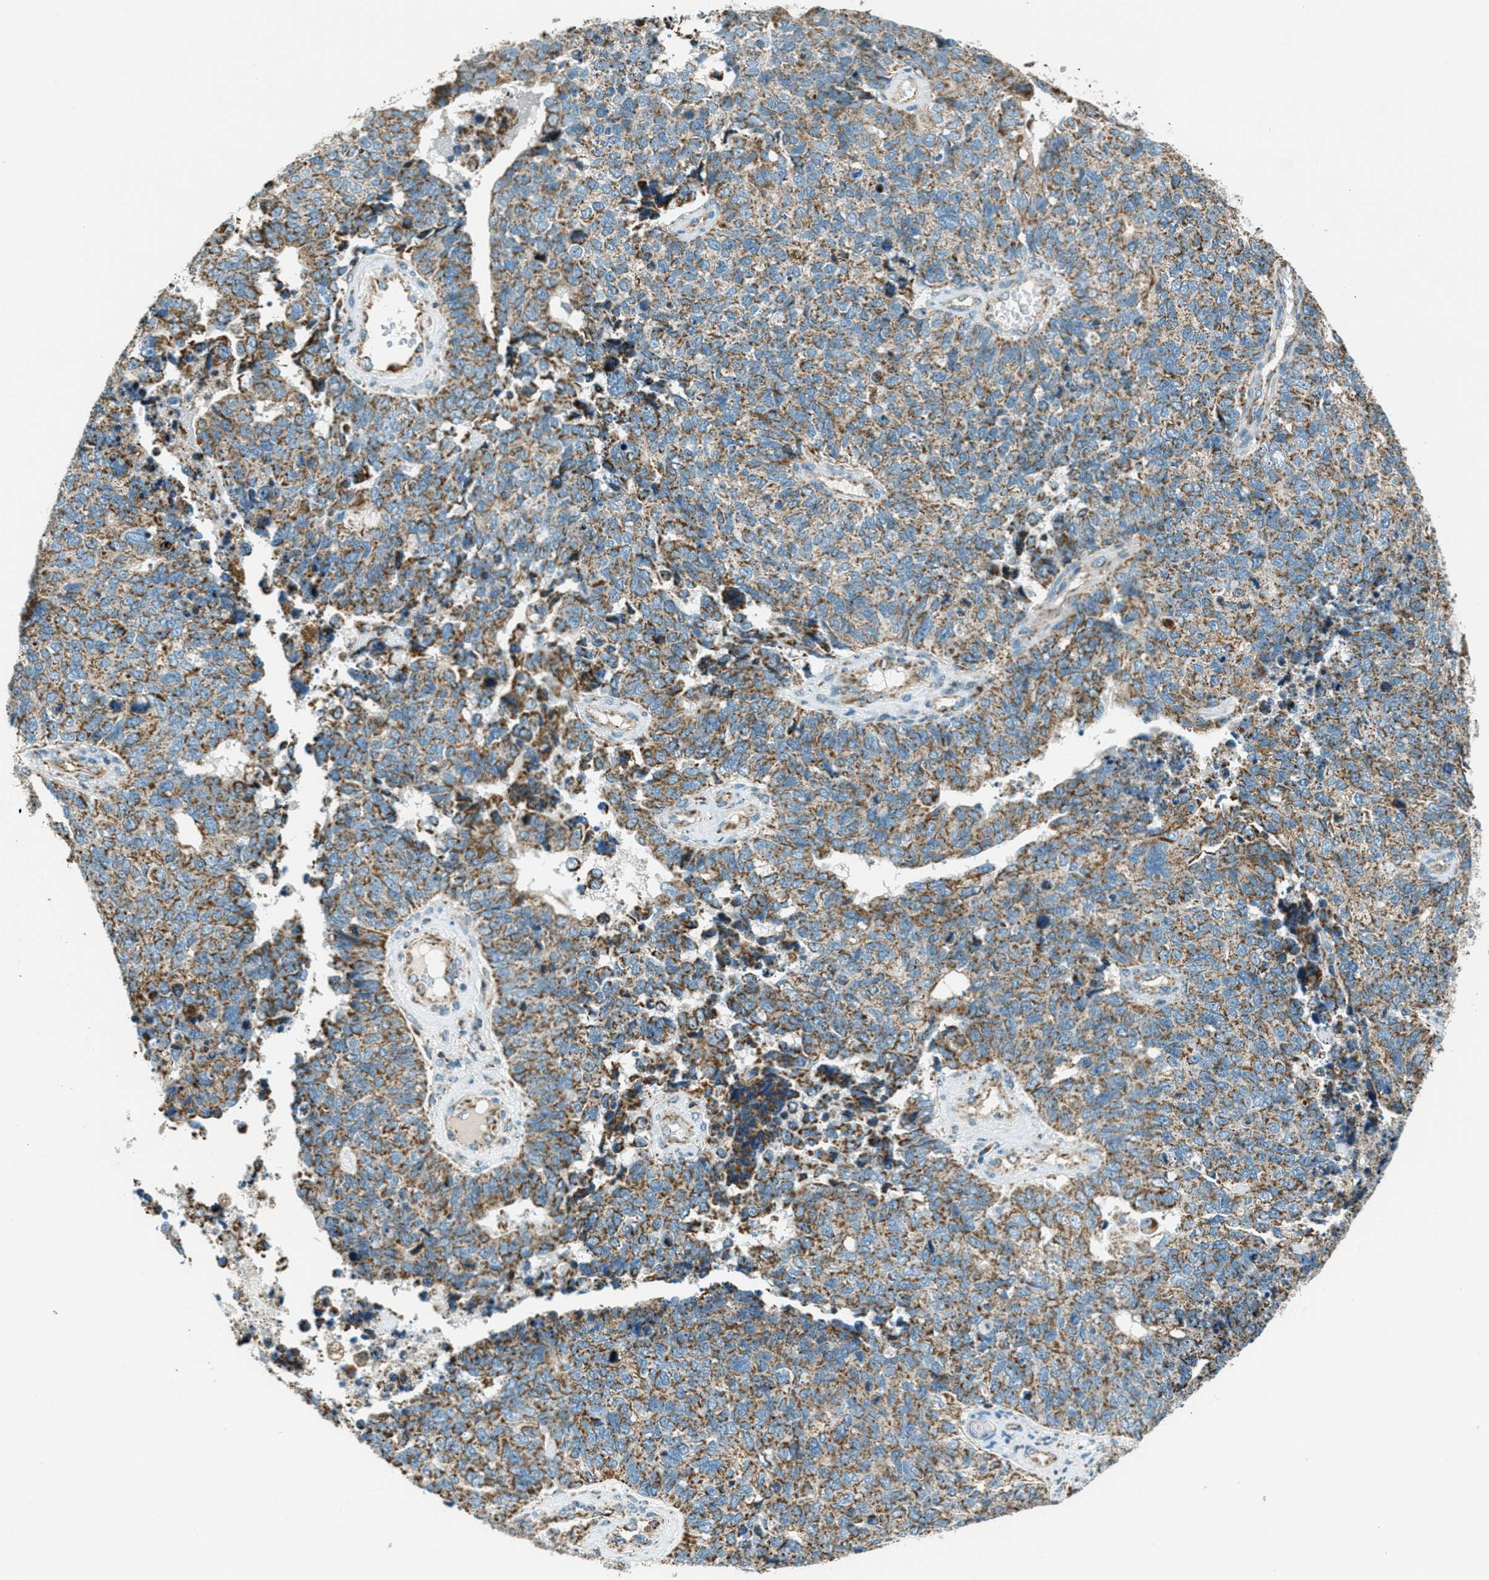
{"staining": {"intensity": "weak", "quantity": ">75%", "location": "cytoplasmic/membranous"}, "tissue": "cervical cancer", "cell_type": "Tumor cells", "image_type": "cancer", "snomed": [{"axis": "morphology", "description": "Squamous cell carcinoma, NOS"}, {"axis": "topography", "description": "Cervix"}], "caption": "Cervical cancer (squamous cell carcinoma) stained with DAB IHC shows low levels of weak cytoplasmic/membranous expression in about >75% of tumor cells.", "gene": "CHST15", "patient": {"sex": "female", "age": 63}}